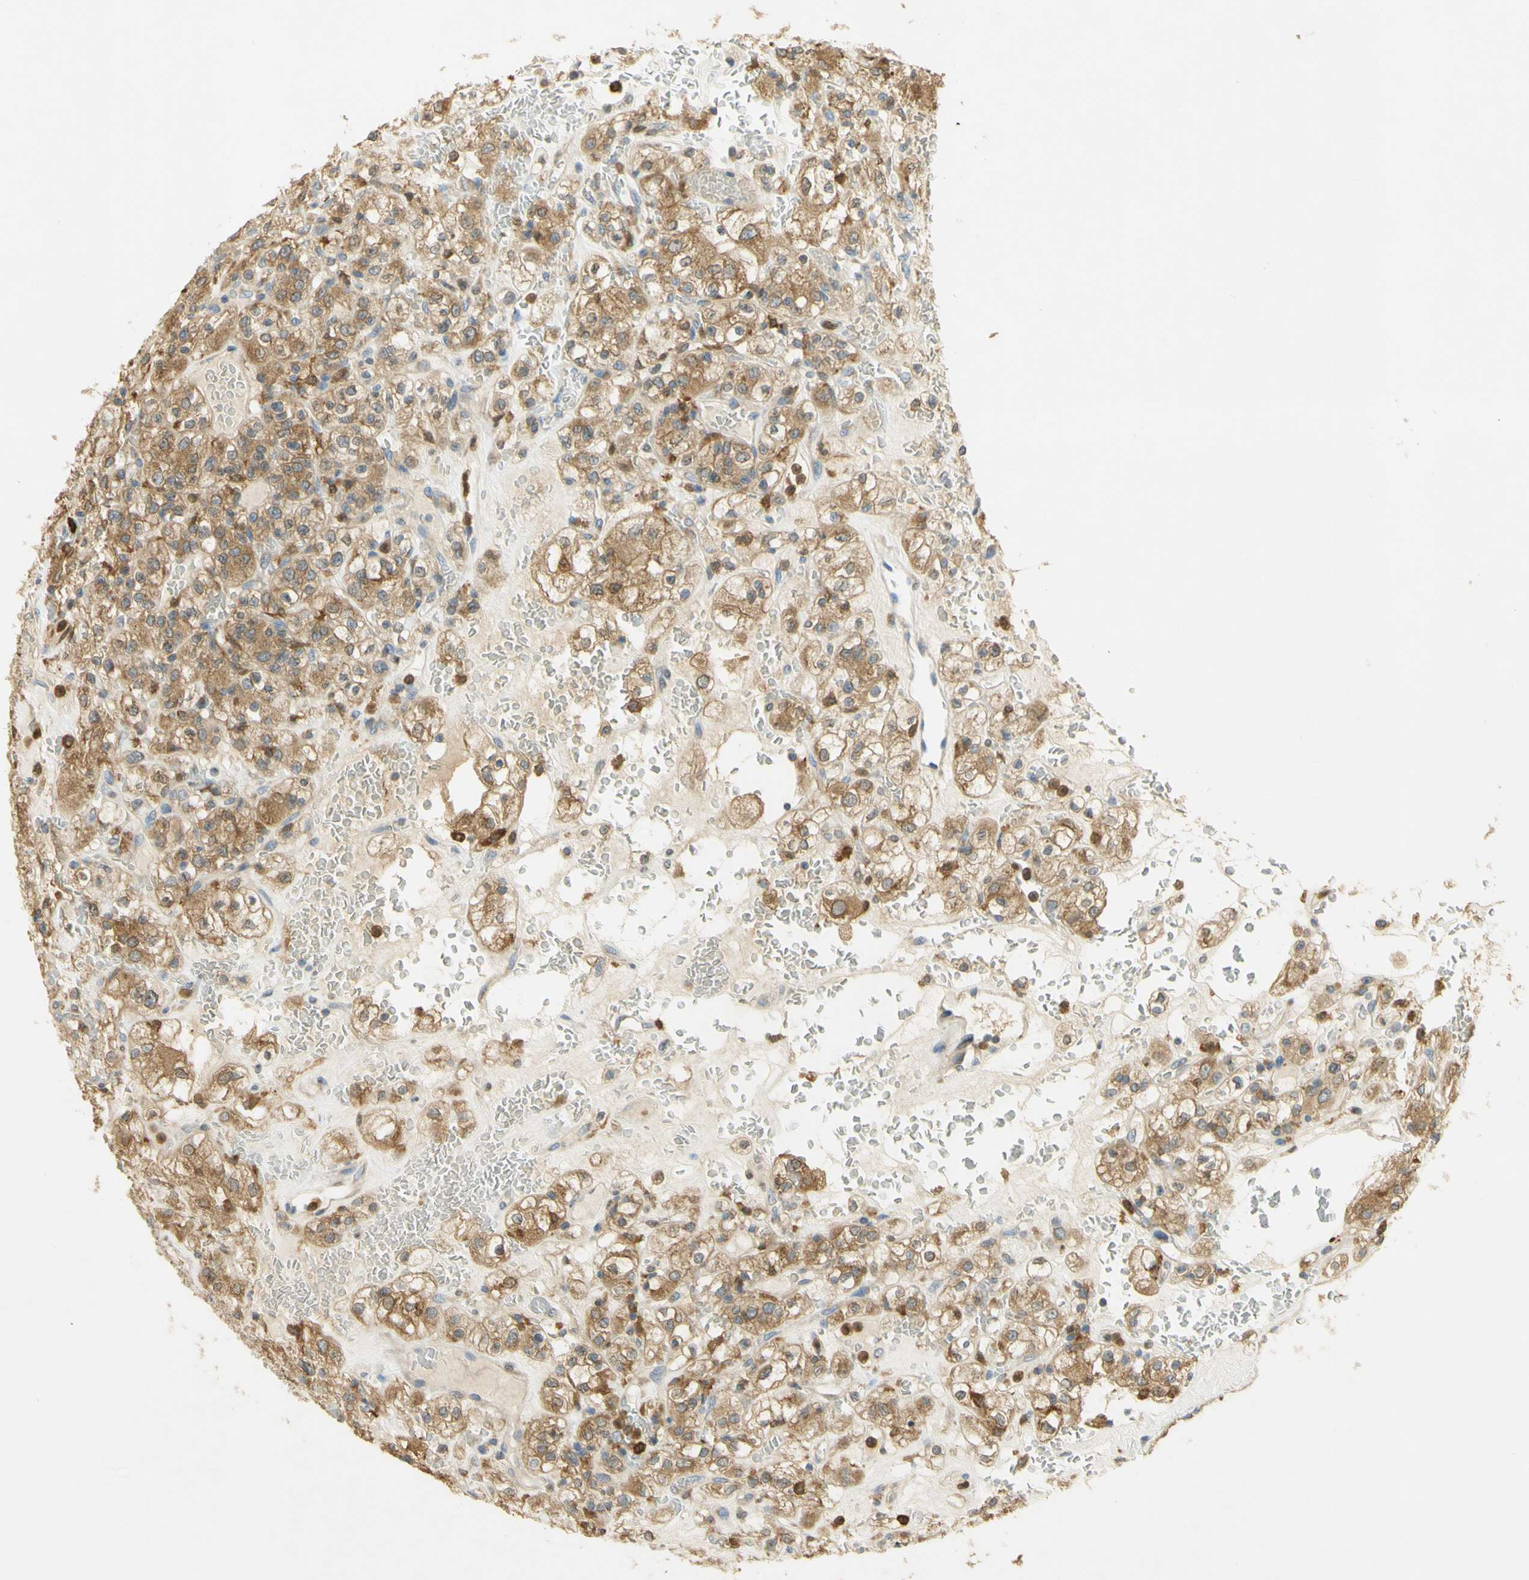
{"staining": {"intensity": "moderate", "quantity": ">75%", "location": "cytoplasmic/membranous"}, "tissue": "renal cancer", "cell_type": "Tumor cells", "image_type": "cancer", "snomed": [{"axis": "morphology", "description": "Normal tissue, NOS"}, {"axis": "morphology", "description": "Adenocarcinoma, NOS"}, {"axis": "topography", "description": "Kidney"}], "caption": "Human adenocarcinoma (renal) stained with a brown dye displays moderate cytoplasmic/membranous positive expression in about >75% of tumor cells.", "gene": "PAK1", "patient": {"sex": "female", "age": 72}}